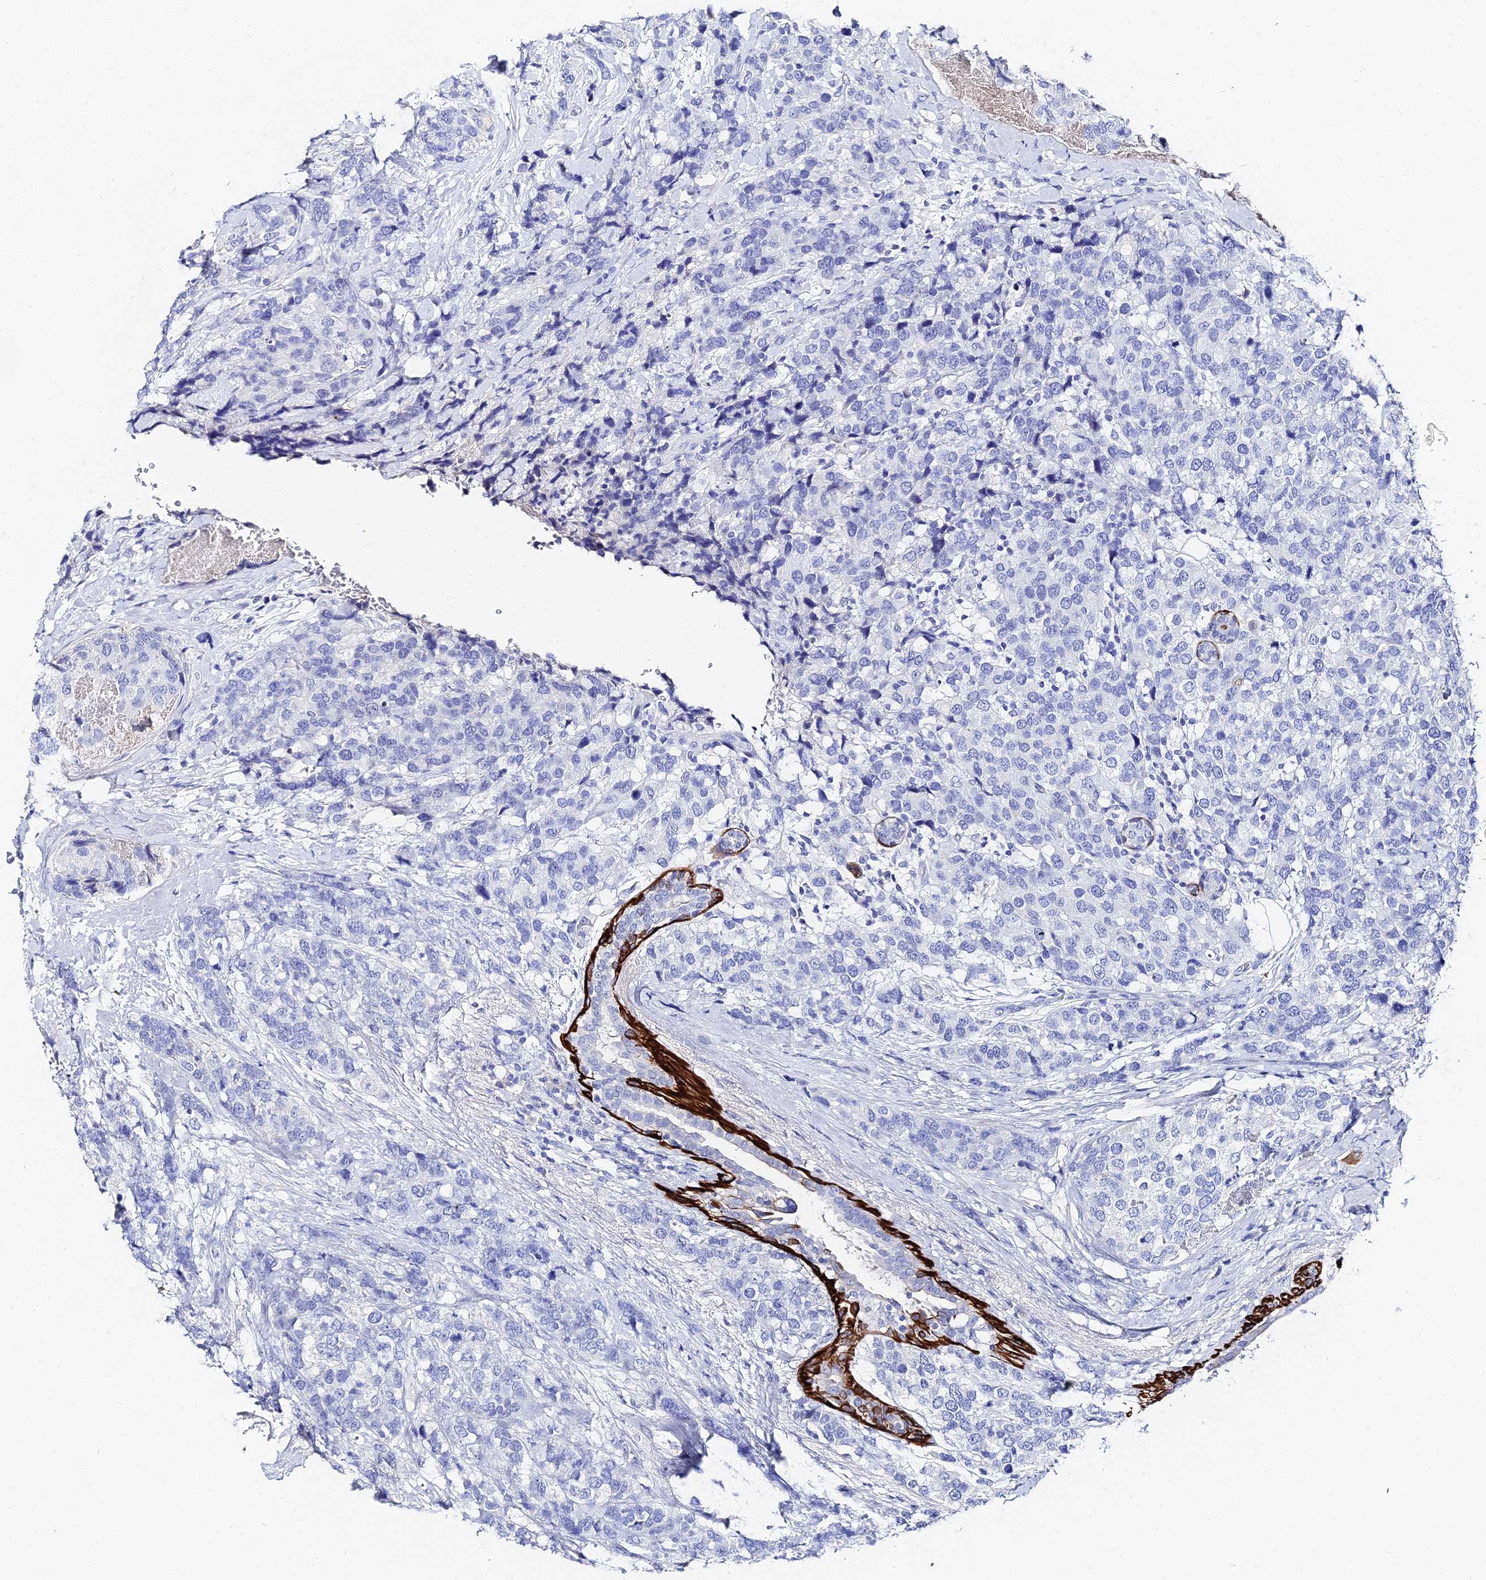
{"staining": {"intensity": "negative", "quantity": "none", "location": "none"}, "tissue": "breast cancer", "cell_type": "Tumor cells", "image_type": "cancer", "snomed": [{"axis": "morphology", "description": "Lobular carcinoma"}, {"axis": "topography", "description": "Breast"}], "caption": "Tumor cells are negative for brown protein staining in breast lobular carcinoma.", "gene": "KRT17", "patient": {"sex": "female", "age": 59}}